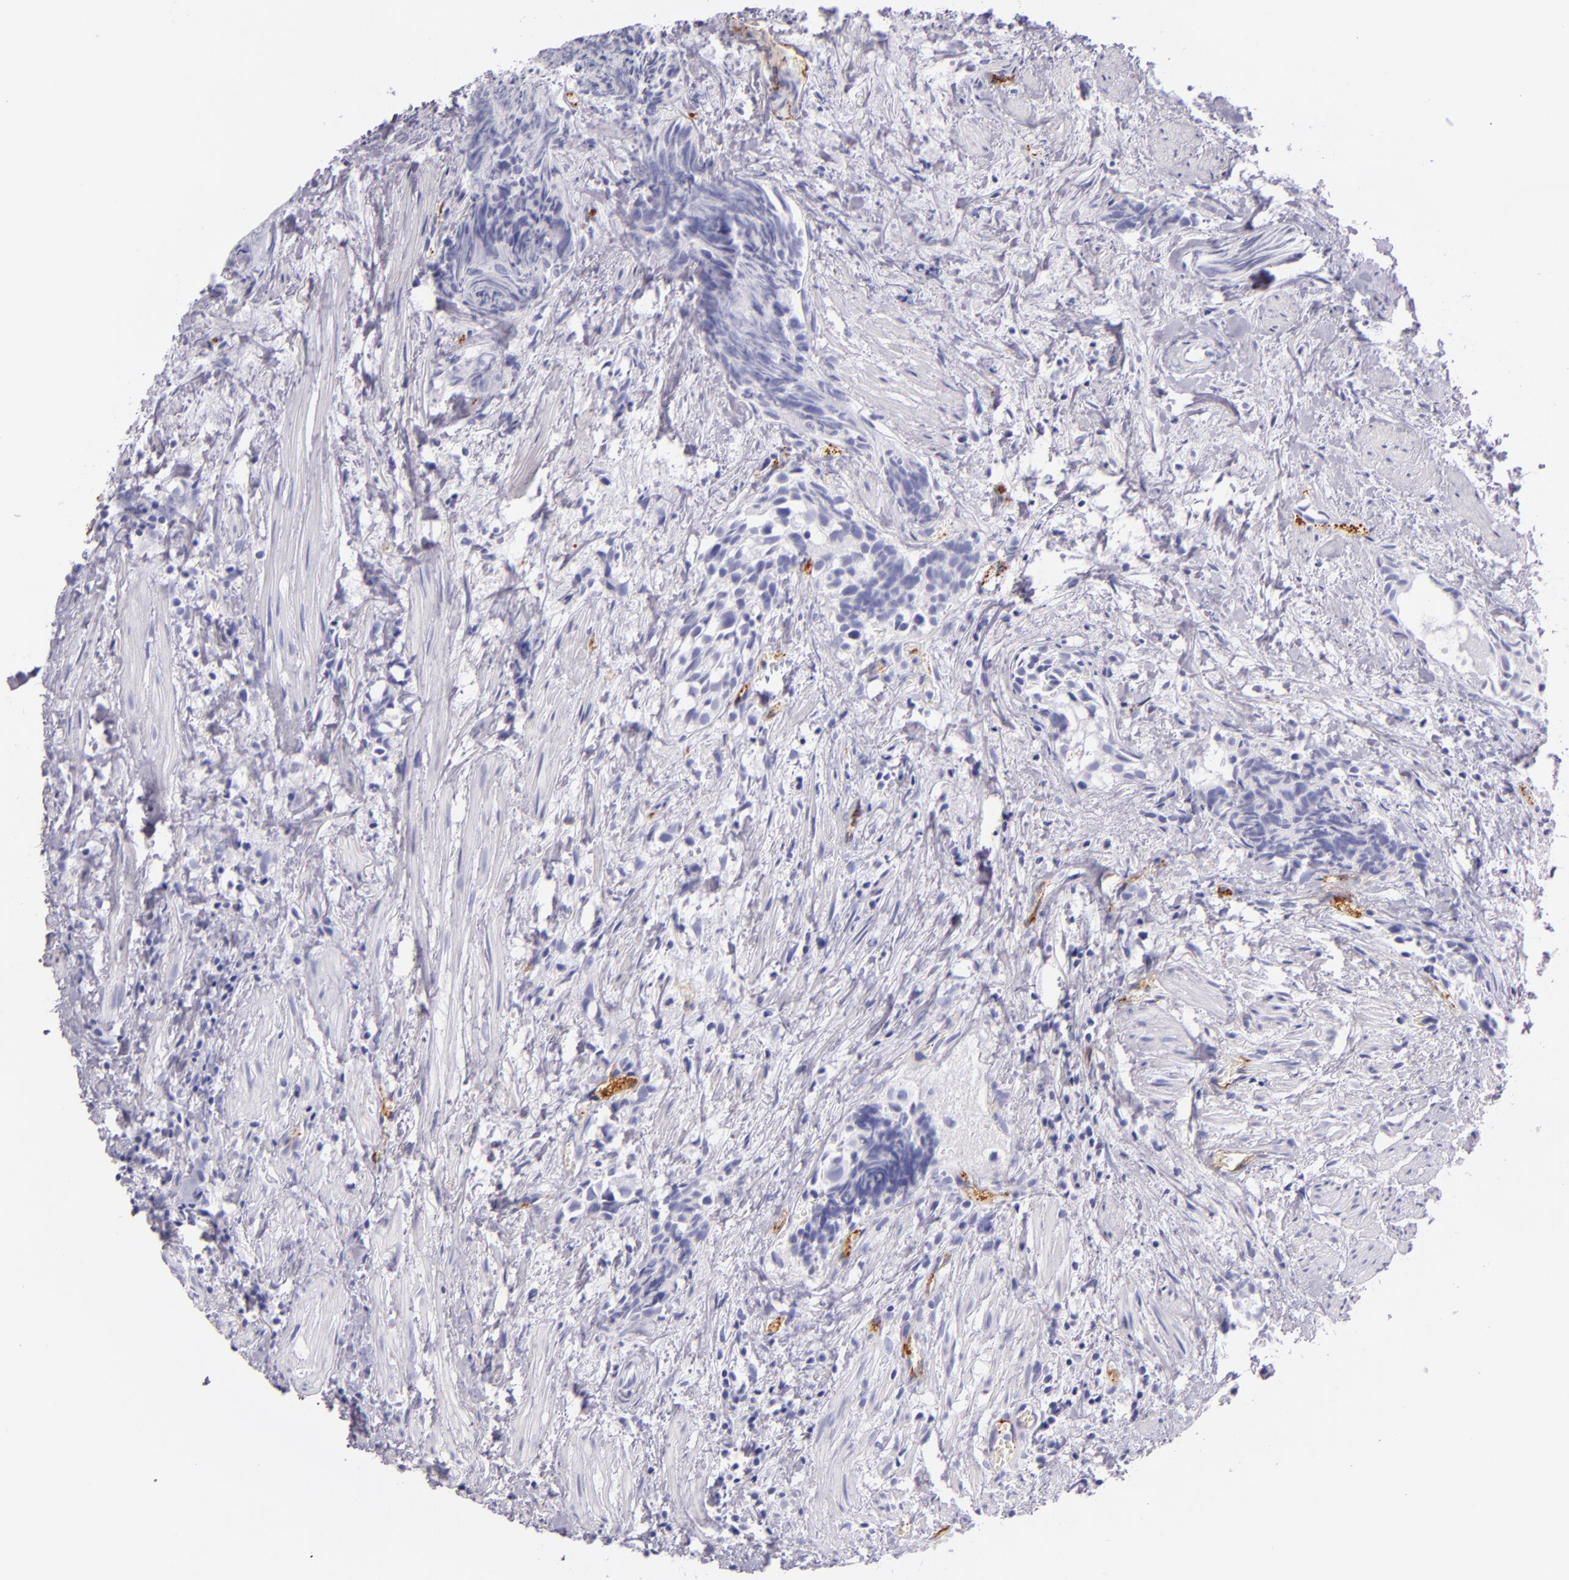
{"staining": {"intensity": "negative", "quantity": "none", "location": "none"}, "tissue": "urothelial cancer", "cell_type": "Tumor cells", "image_type": "cancer", "snomed": [{"axis": "morphology", "description": "Urothelial carcinoma, High grade"}, {"axis": "topography", "description": "Urinary bladder"}], "caption": "A histopathology image of human high-grade urothelial carcinoma is negative for staining in tumor cells.", "gene": "SELP", "patient": {"sex": "female", "age": 78}}